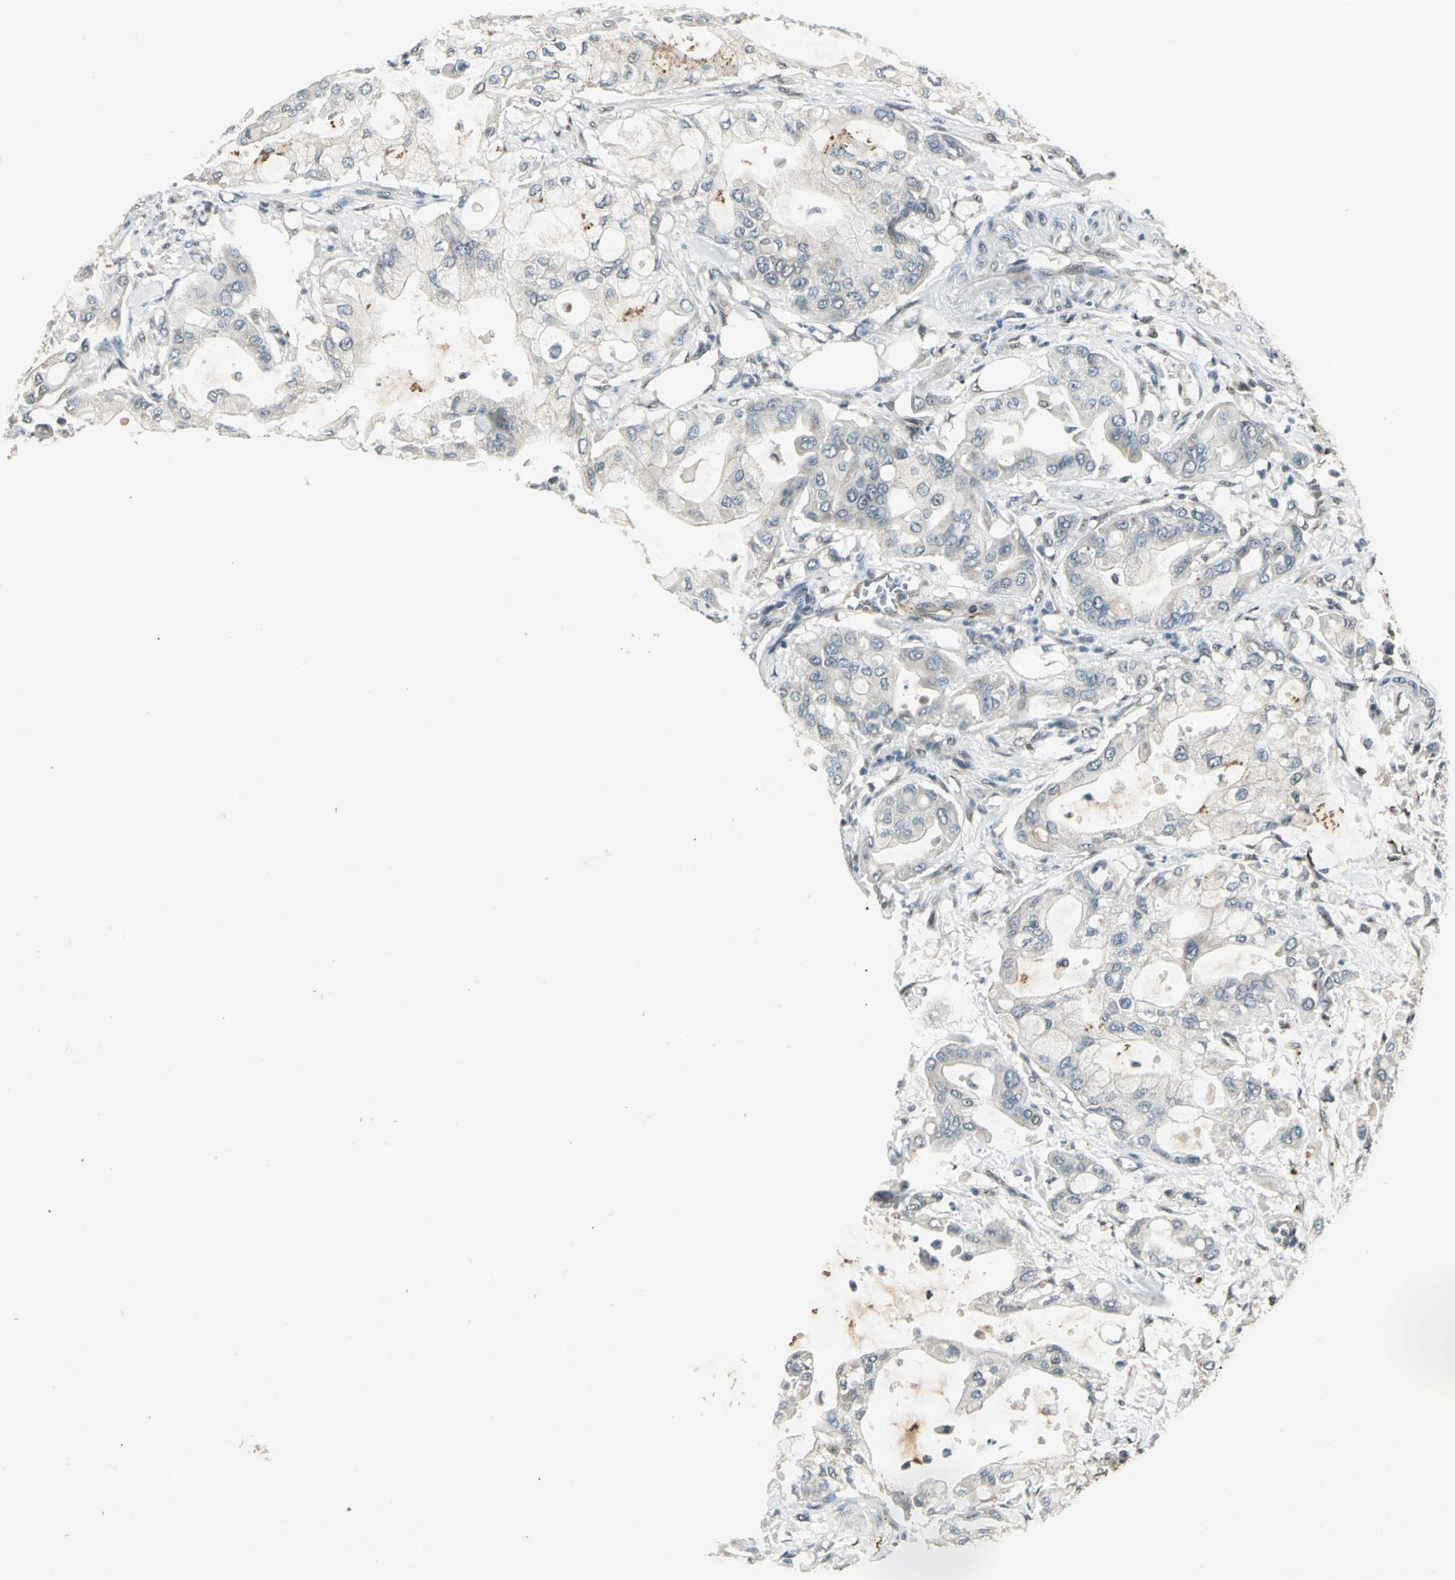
{"staining": {"intensity": "weak", "quantity": "<25%", "location": "cytoplasmic/membranous"}, "tissue": "pancreatic cancer", "cell_type": "Tumor cells", "image_type": "cancer", "snomed": [{"axis": "morphology", "description": "Adenocarcinoma, NOS"}, {"axis": "morphology", "description": "Adenocarcinoma, metastatic, NOS"}, {"axis": "topography", "description": "Lymph node"}, {"axis": "topography", "description": "Pancreas"}, {"axis": "topography", "description": "Duodenum"}], "caption": "Immunohistochemistry micrograph of neoplastic tissue: human pancreatic cancer (metastatic adenocarcinoma) stained with DAB (3,3'-diaminobenzidine) displays no significant protein positivity in tumor cells.", "gene": "RAD17", "patient": {"sex": "female", "age": 64}}